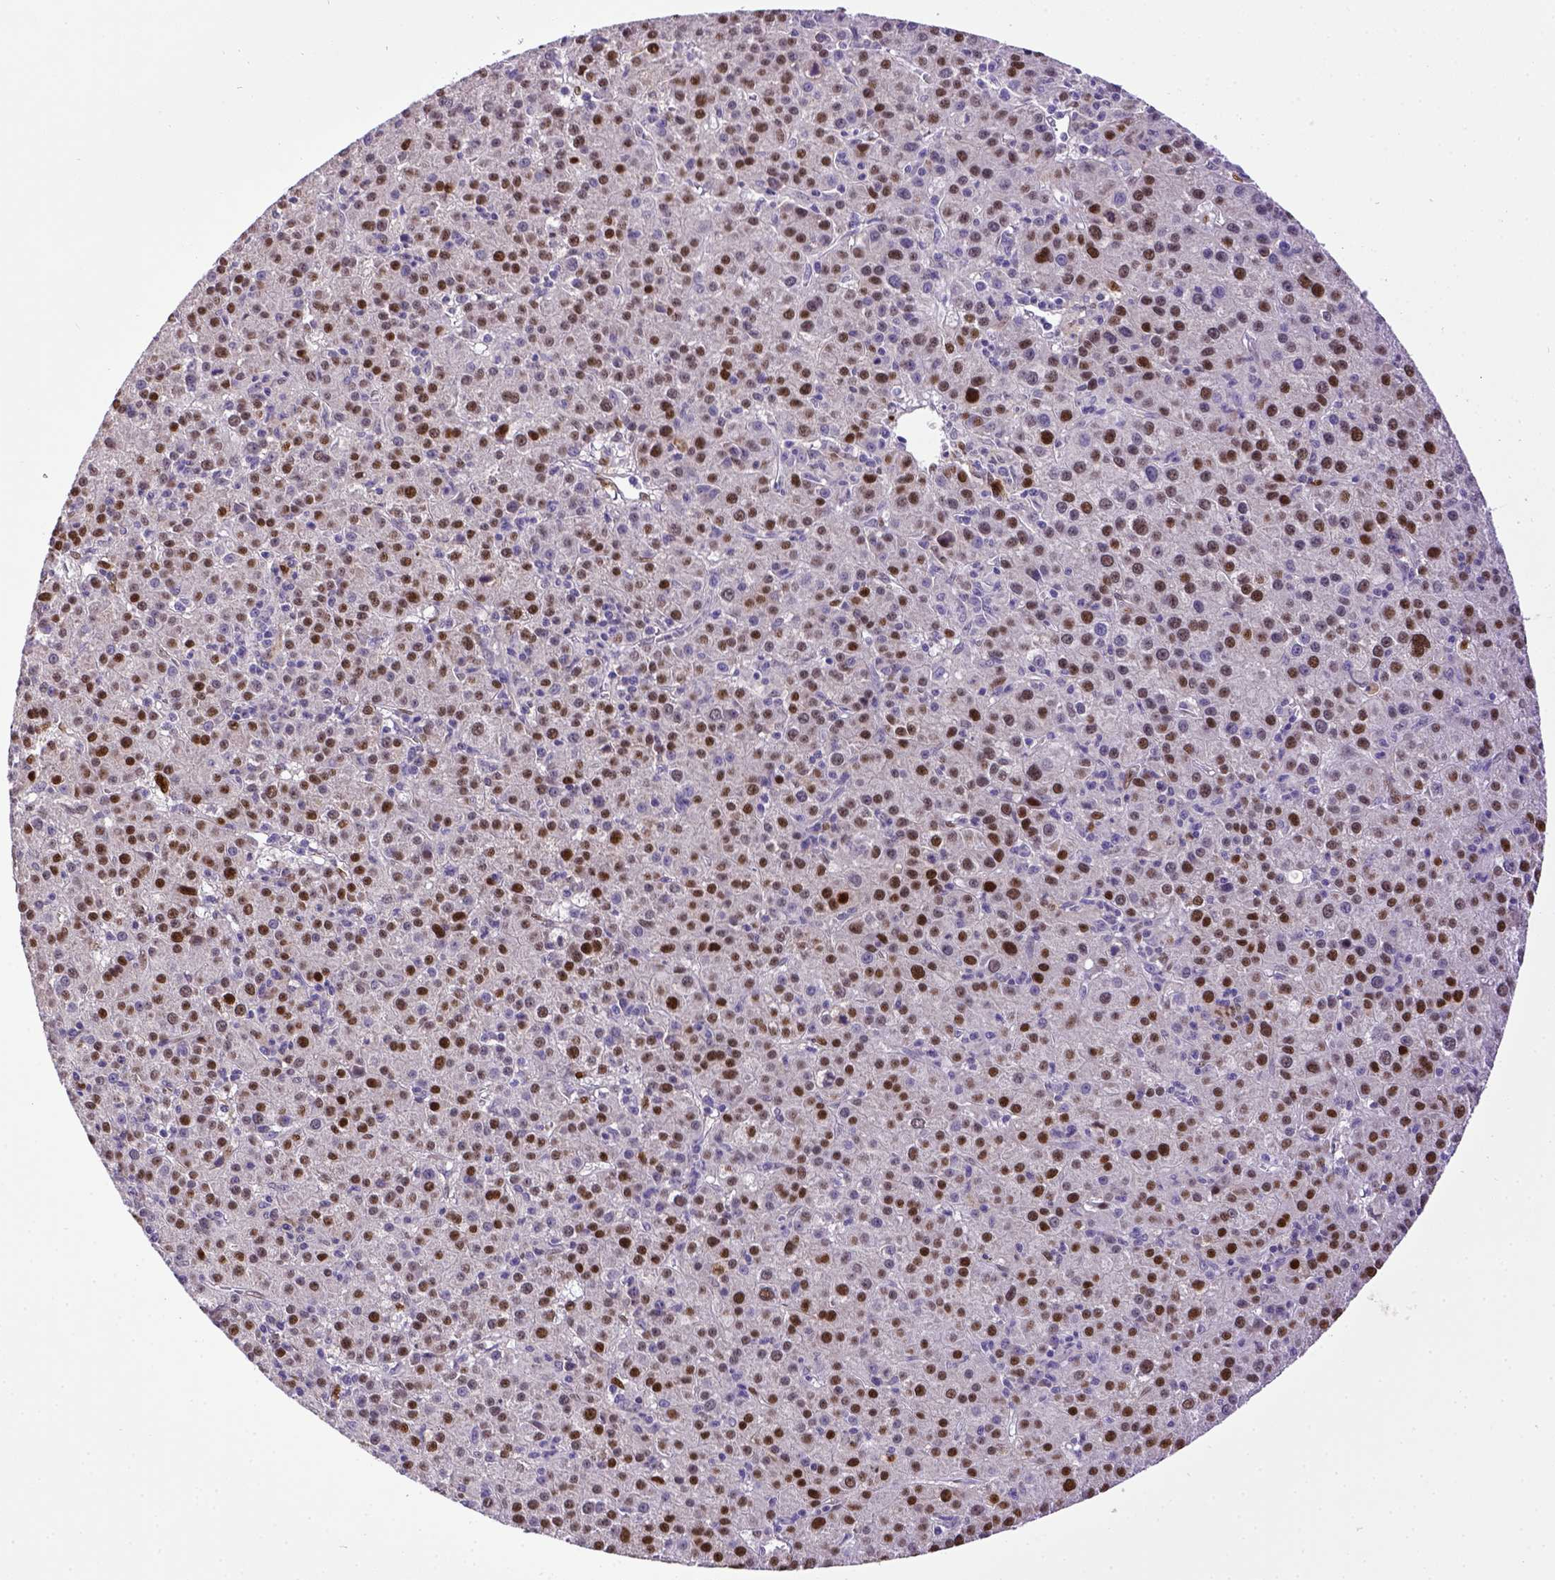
{"staining": {"intensity": "strong", "quantity": ">75%", "location": "nuclear"}, "tissue": "liver cancer", "cell_type": "Tumor cells", "image_type": "cancer", "snomed": [{"axis": "morphology", "description": "Carcinoma, Hepatocellular, NOS"}, {"axis": "topography", "description": "Liver"}], "caption": "This photomicrograph demonstrates IHC staining of liver cancer, with high strong nuclear staining in approximately >75% of tumor cells.", "gene": "CDKN1A", "patient": {"sex": "female", "age": 60}}